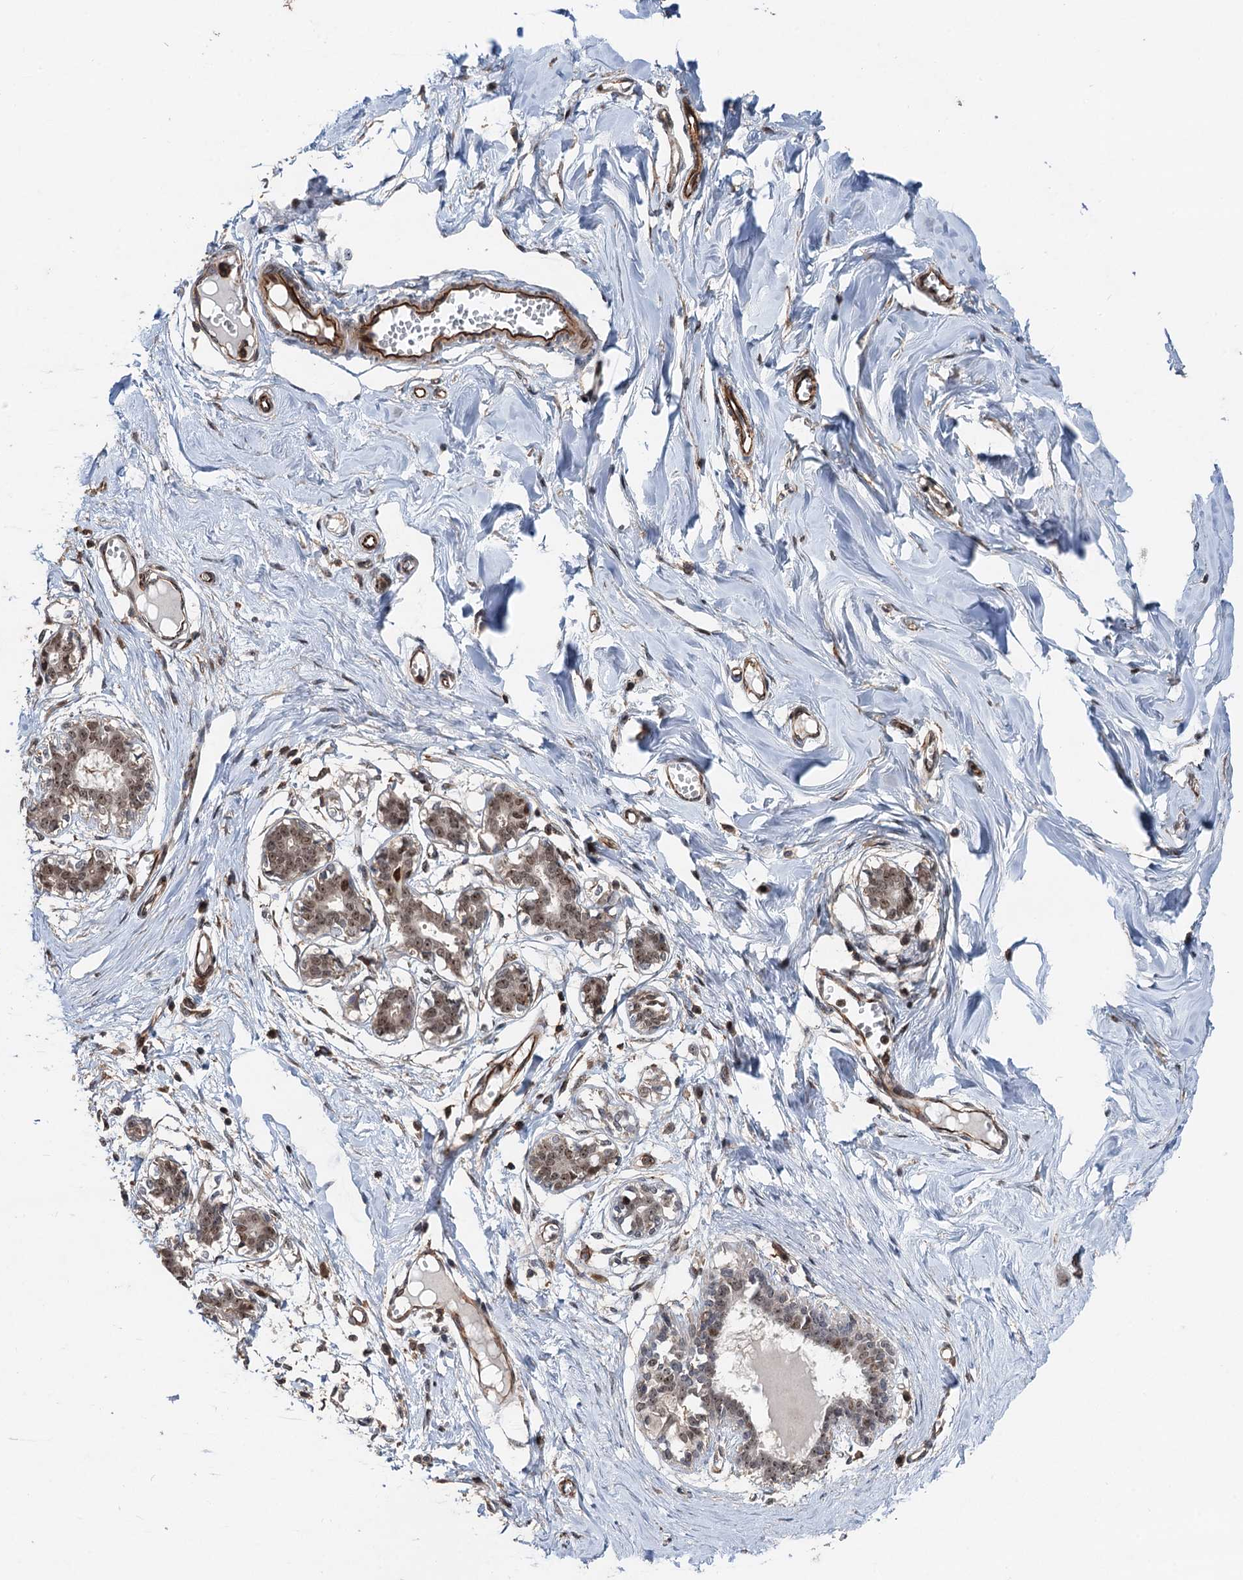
{"staining": {"intensity": "weak", "quantity": "25%-75%", "location": "cytoplasmic/membranous"}, "tissue": "breast", "cell_type": "Adipocytes", "image_type": "normal", "snomed": [{"axis": "morphology", "description": "Normal tissue, NOS"}, {"axis": "topography", "description": "Breast"}], "caption": "Immunohistochemical staining of unremarkable human breast demonstrates weak cytoplasmic/membranous protein positivity in about 25%-75% of adipocytes. The protein is stained brown, and the nuclei are stained in blue (DAB IHC with brightfield microscopy, high magnification).", "gene": "TMA16", "patient": {"sex": "female", "age": 27}}